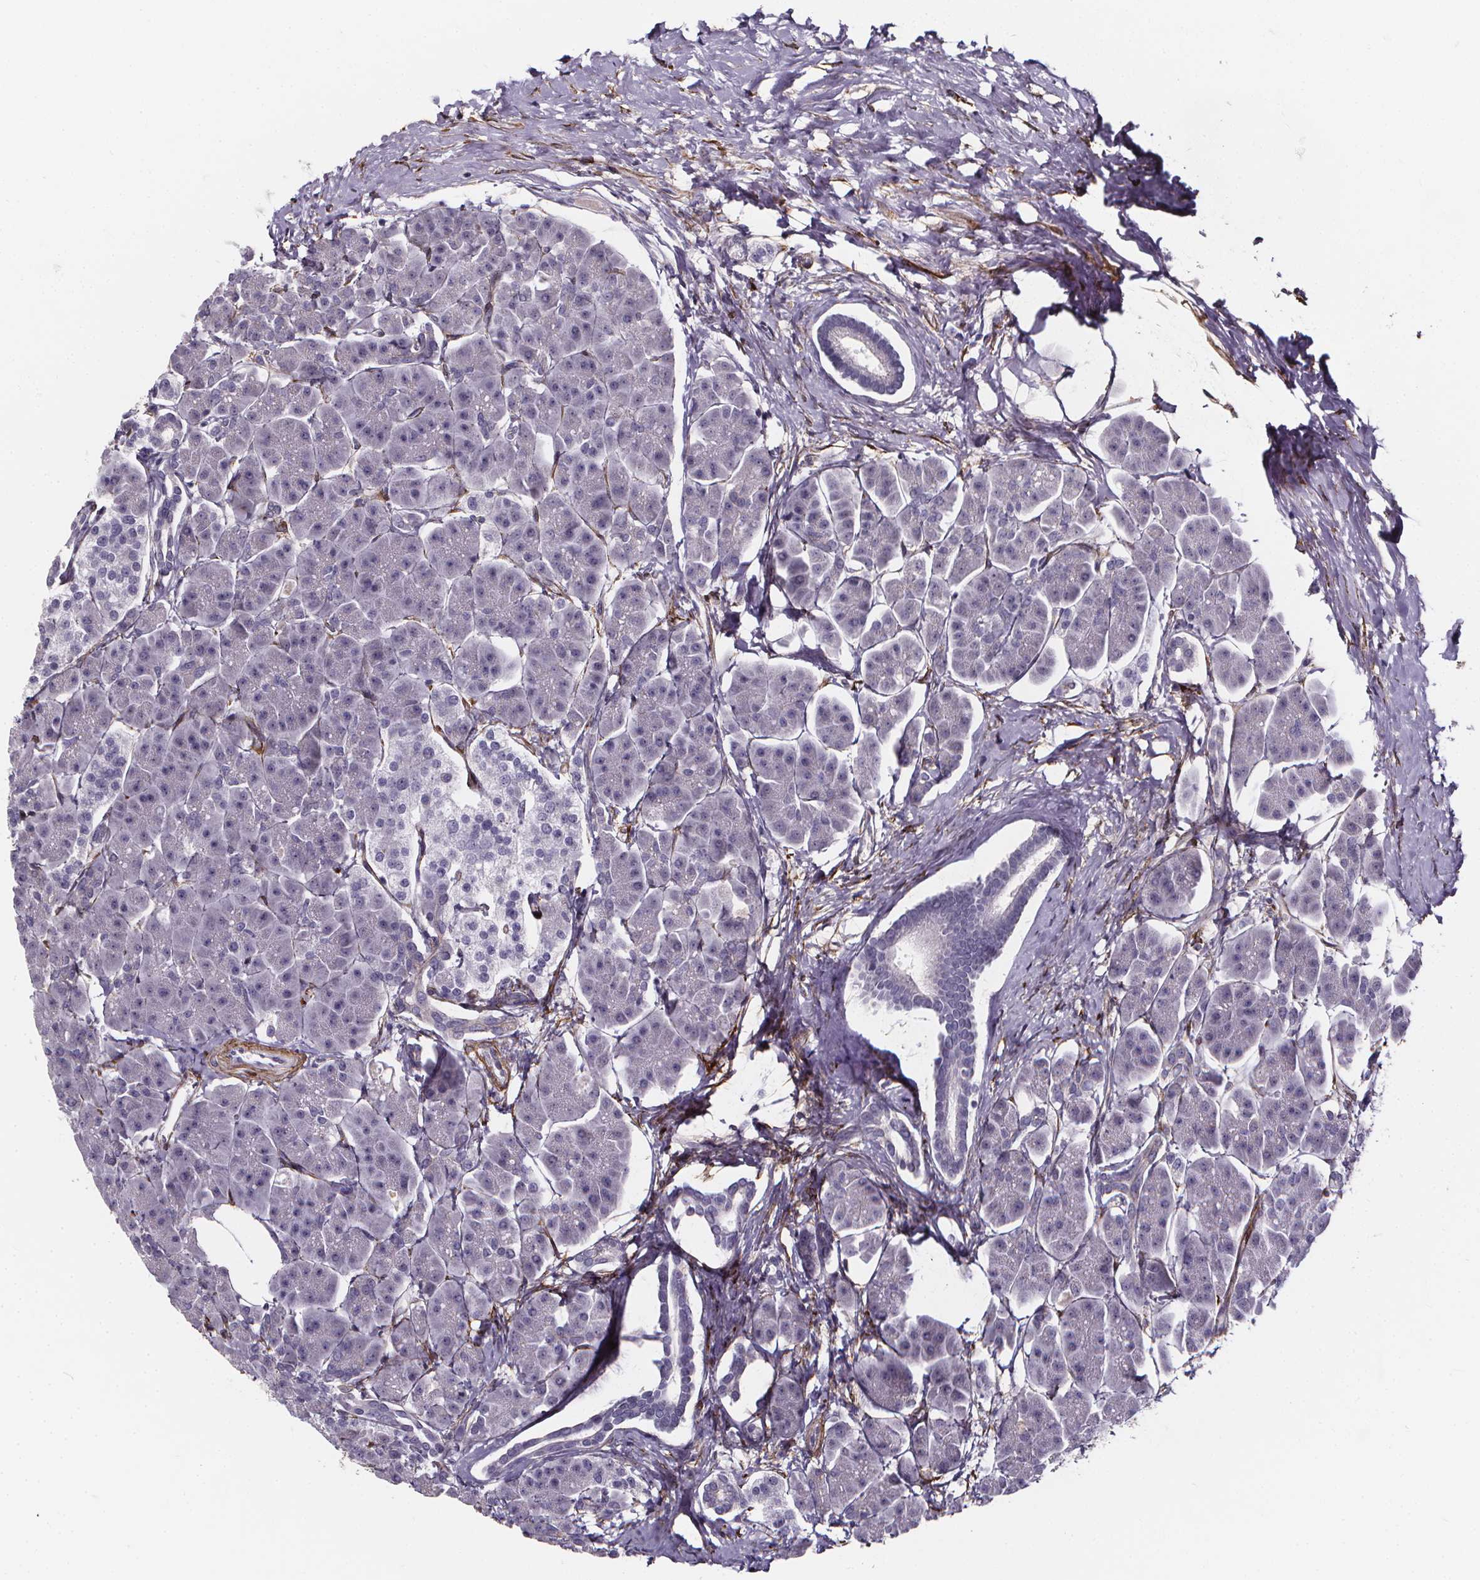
{"staining": {"intensity": "negative", "quantity": "none", "location": "none"}, "tissue": "pancreas", "cell_type": "Exocrine glandular cells", "image_type": "normal", "snomed": [{"axis": "morphology", "description": "Normal tissue, NOS"}, {"axis": "topography", "description": "Adipose tissue"}, {"axis": "topography", "description": "Pancreas"}, {"axis": "topography", "description": "Peripheral nerve tissue"}], "caption": "Pancreas stained for a protein using immunohistochemistry demonstrates no staining exocrine glandular cells.", "gene": "AEBP1", "patient": {"sex": "female", "age": 58}}